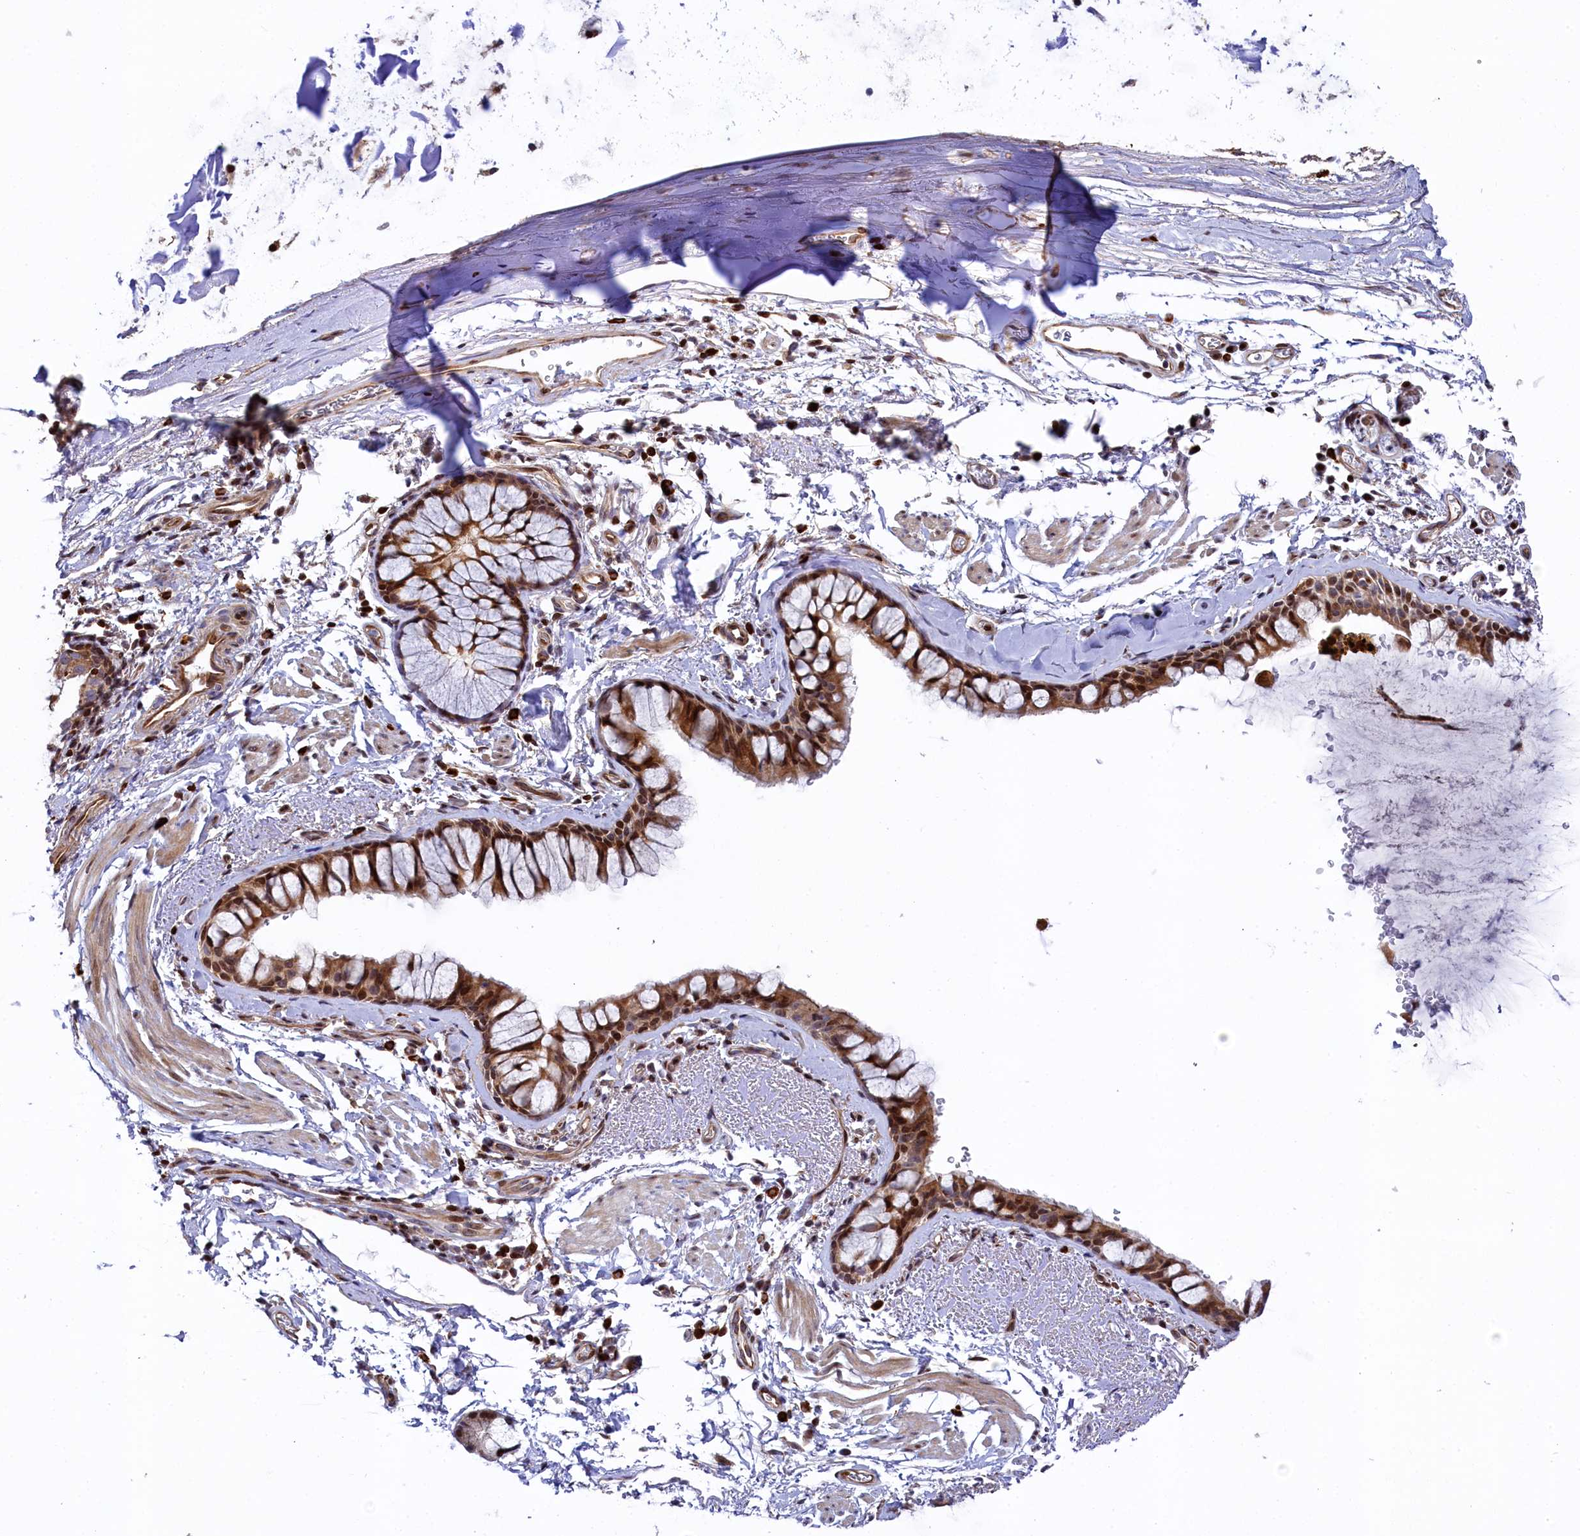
{"staining": {"intensity": "moderate", "quantity": ">75%", "location": "cytoplasmic/membranous,nuclear"}, "tissue": "bronchus", "cell_type": "Respiratory epithelial cells", "image_type": "normal", "snomed": [{"axis": "morphology", "description": "Normal tissue, NOS"}, {"axis": "topography", "description": "Bronchus"}], "caption": "Bronchus stained with DAB (3,3'-diaminobenzidine) immunohistochemistry shows medium levels of moderate cytoplasmic/membranous,nuclear staining in approximately >75% of respiratory epithelial cells. (Stains: DAB in brown, nuclei in blue, Microscopy: brightfield microscopy at high magnification).", "gene": "TGDS", "patient": {"sex": "male", "age": 65}}